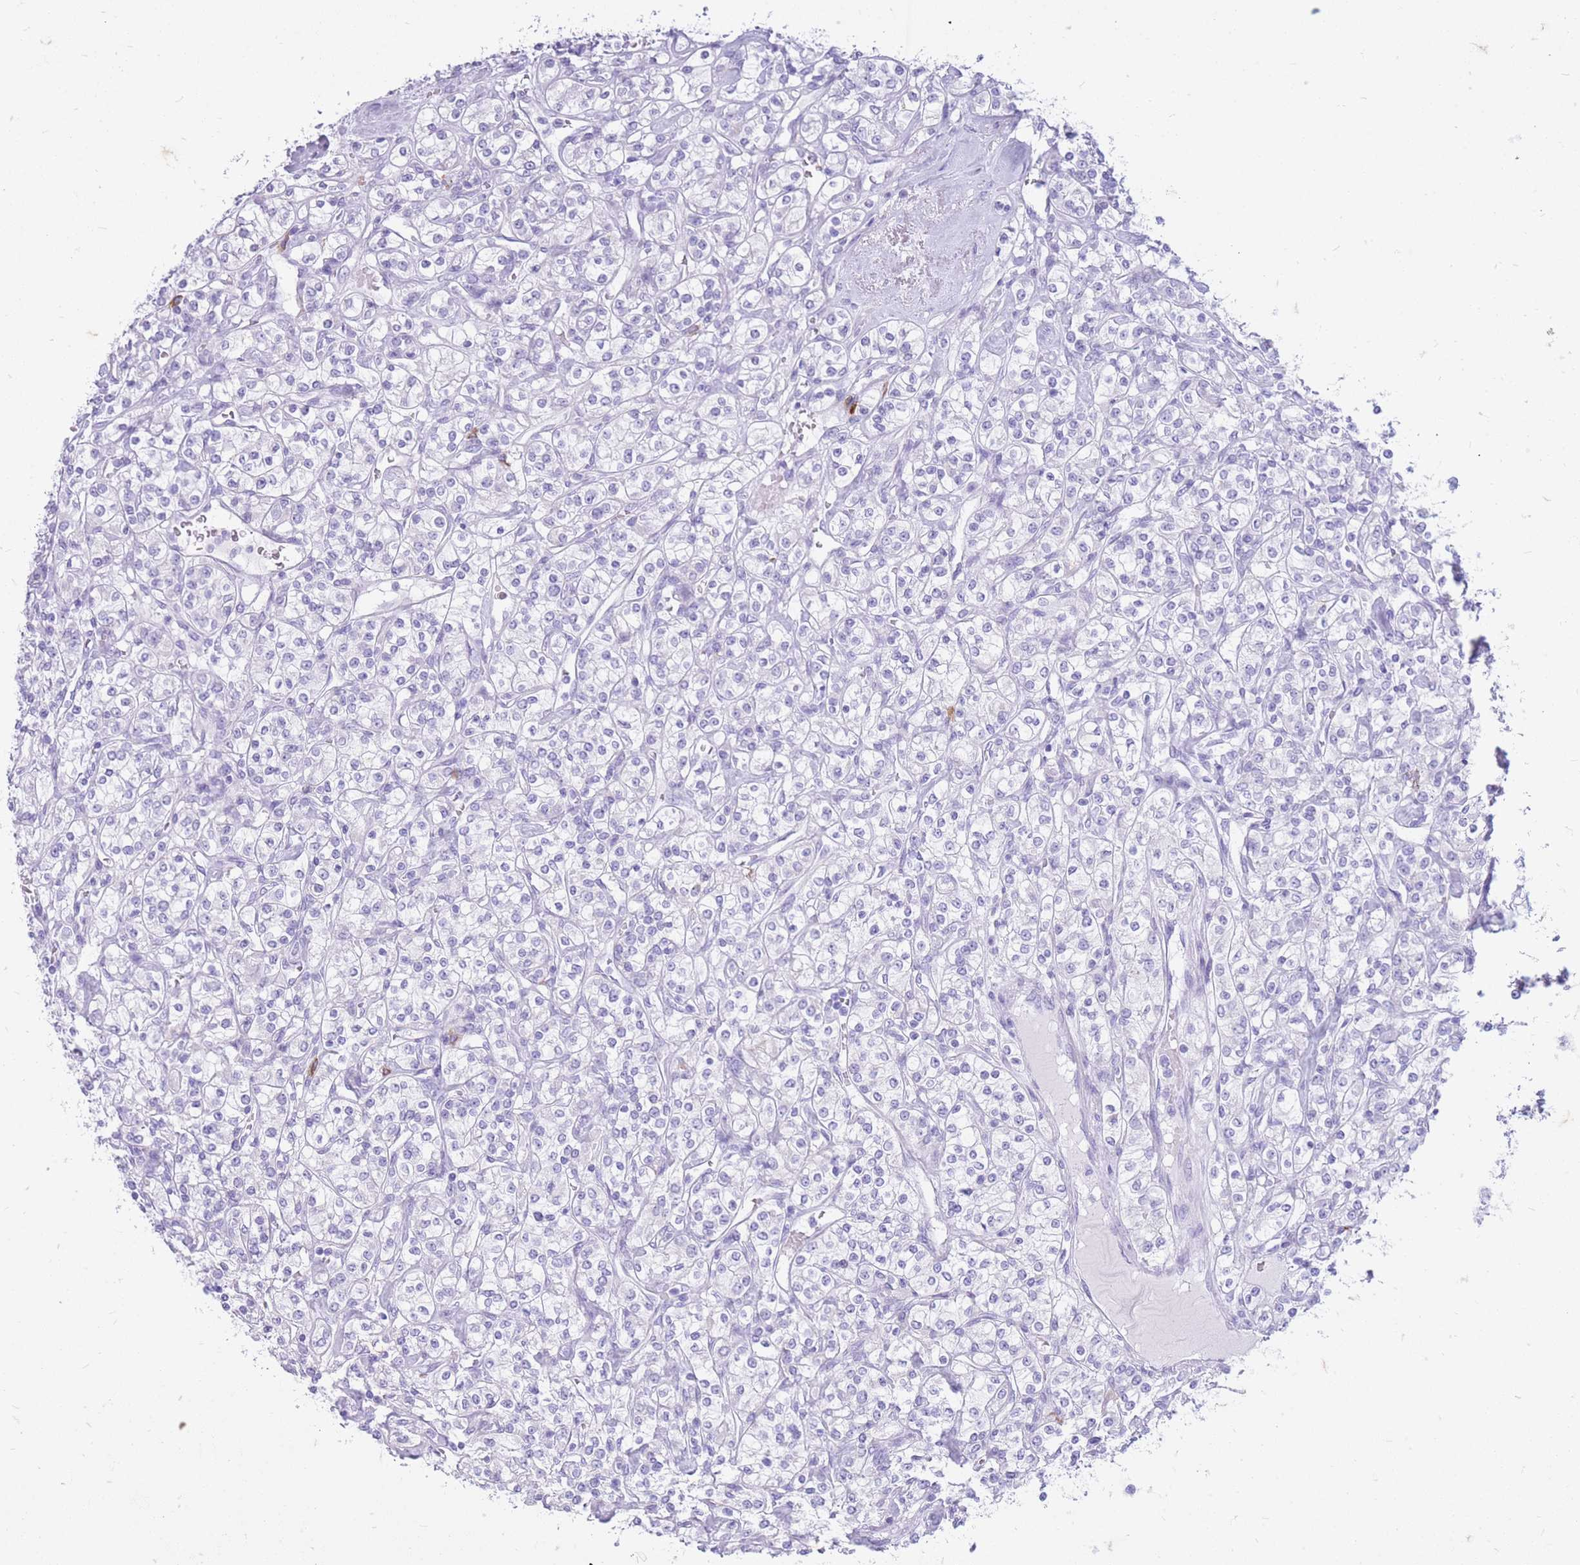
{"staining": {"intensity": "negative", "quantity": "none", "location": "none"}, "tissue": "renal cancer", "cell_type": "Tumor cells", "image_type": "cancer", "snomed": [{"axis": "morphology", "description": "Adenocarcinoma, NOS"}, {"axis": "topography", "description": "Kidney"}], "caption": "This micrograph is of renal adenocarcinoma stained with immunohistochemistry (IHC) to label a protein in brown with the nuclei are counter-stained blue. There is no expression in tumor cells. (DAB (3,3'-diaminobenzidine) IHC, high magnification).", "gene": "ZFP37", "patient": {"sex": "male", "age": 77}}